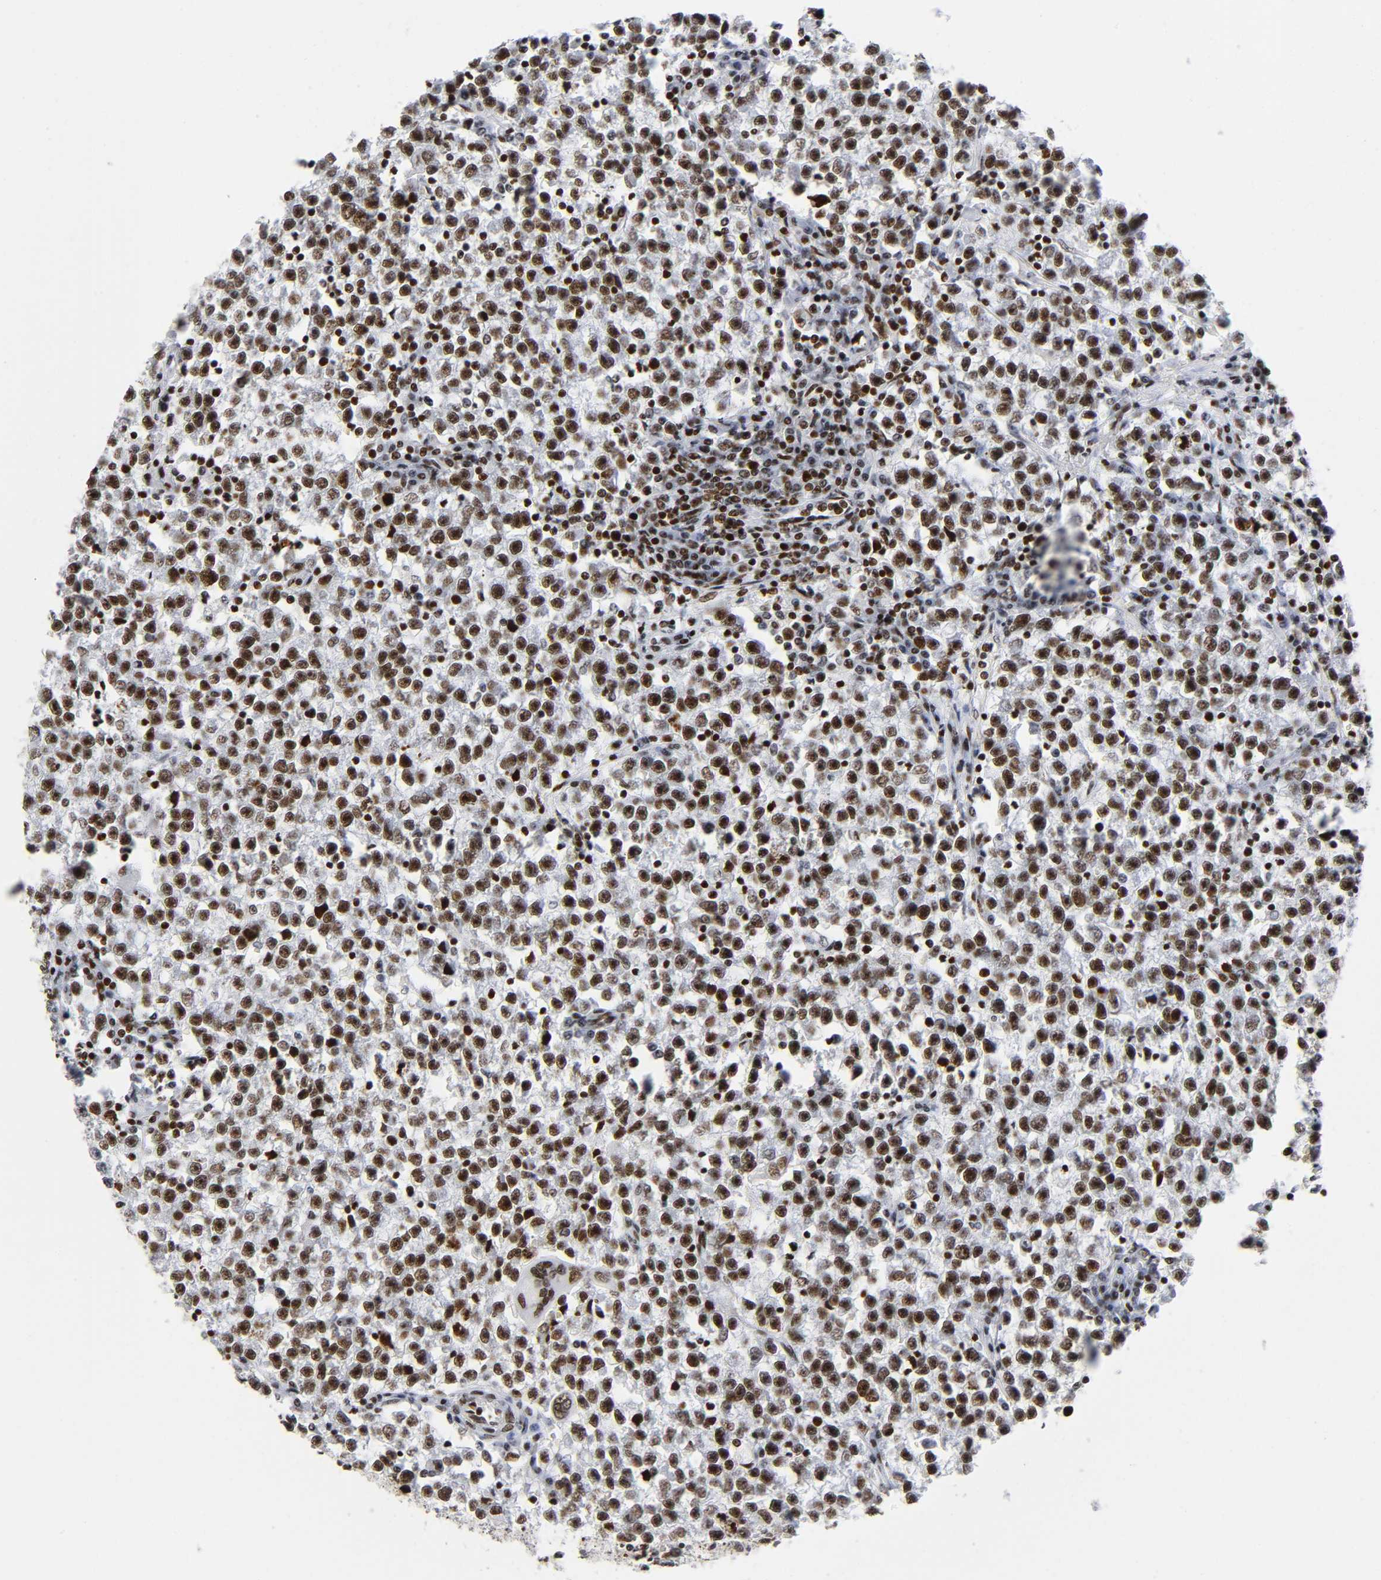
{"staining": {"intensity": "strong", "quantity": ">75%", "location": "nuclear"}, "tissue": "testis cancer", "cell_type": "Tumor cells", "image_type": "cancer", "snomed": [{"axis": "morphology", "description": "Seminoma, NOS"}, {"axis": "topography", "description": "Testis"}], "caption": "Strong nuclear protein expression is appreciated in approximately >75% of tumor cells in testis seminoma.", "gene": "UBTF", "patient": {"sex": "male", "age": 22}}